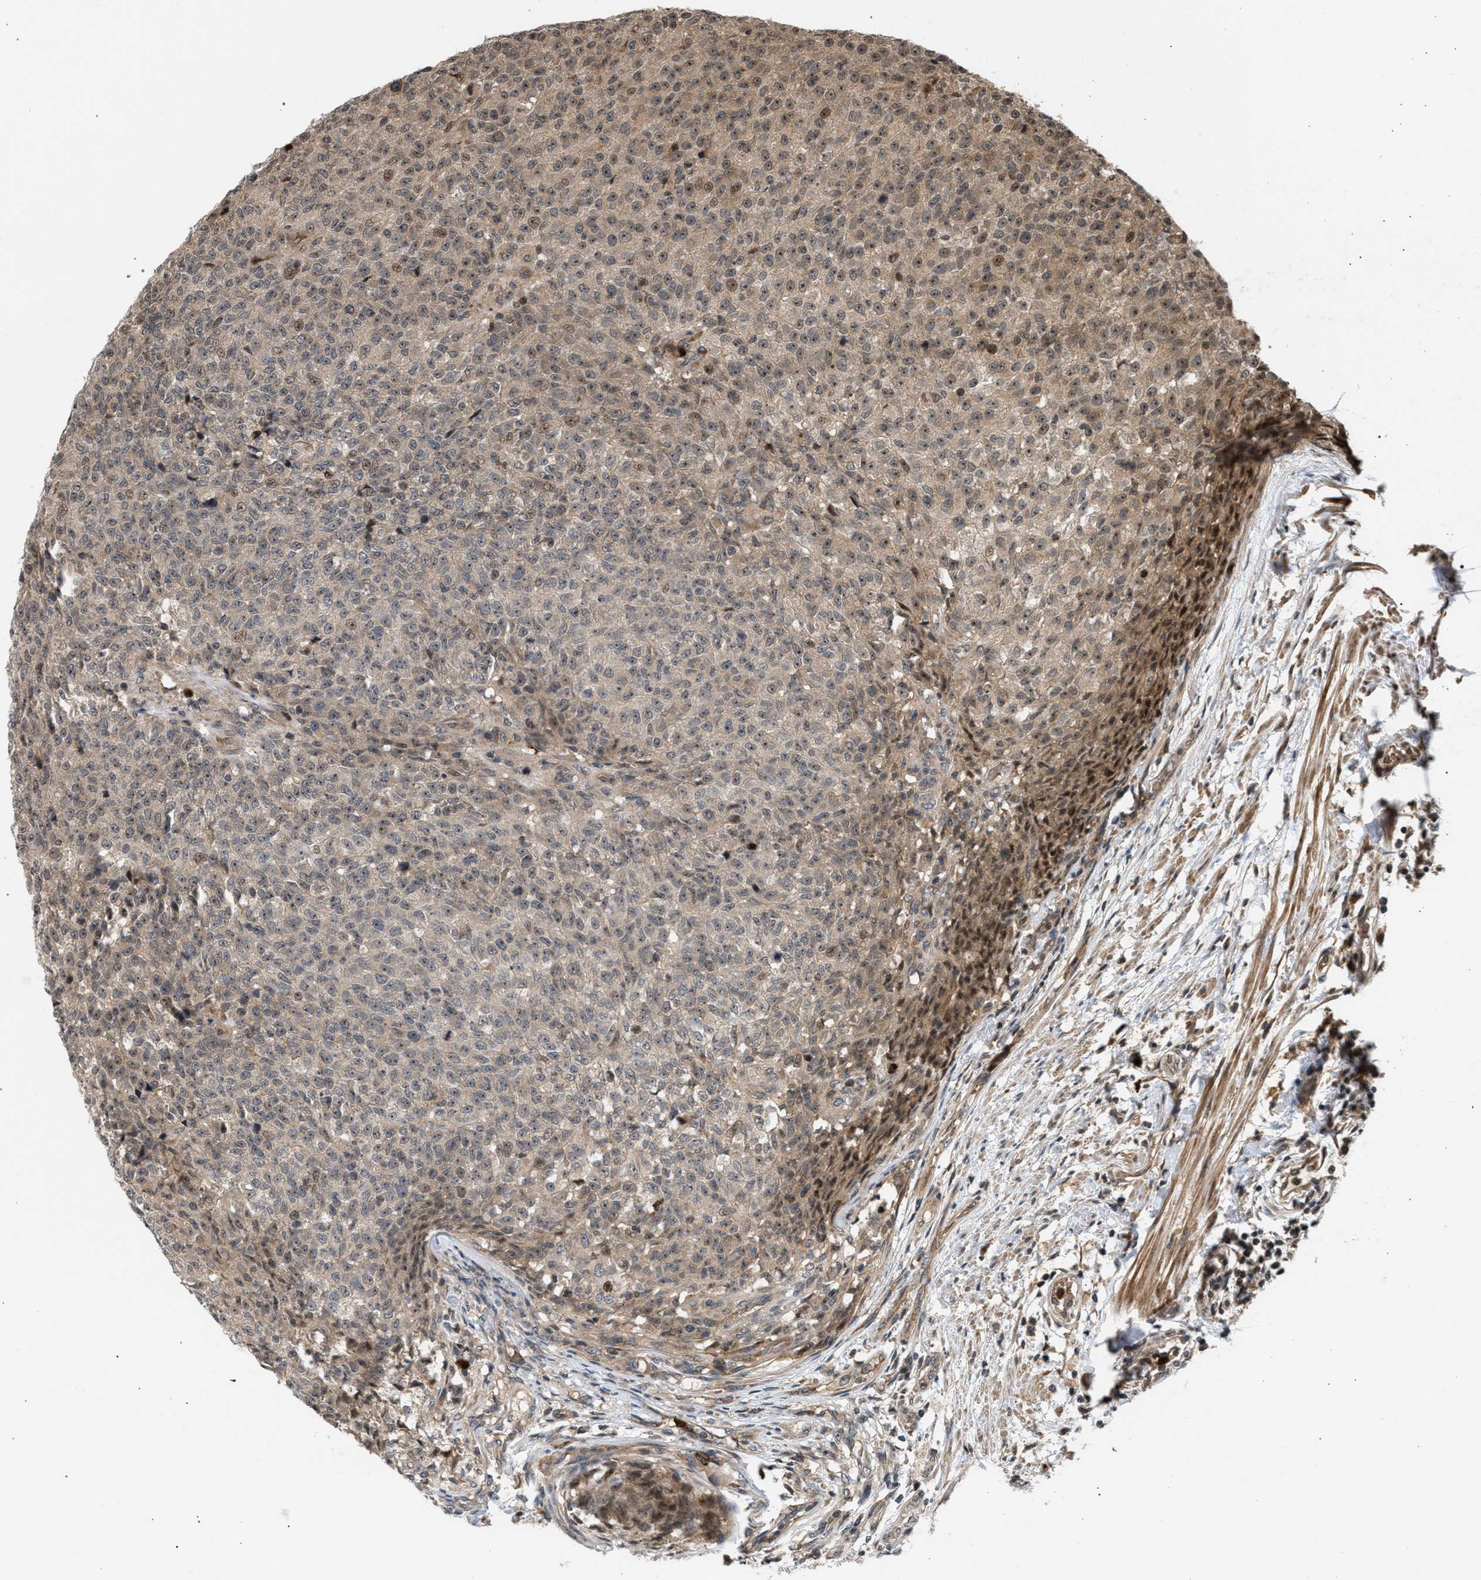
{"staining": {"intensity": "weak", "quantity": "<25%", "location": "cytoplasmic/membranous"}, "tissue": "testis cancer", "cell_type": "Tumor cells", "image_type": "cancer", "snomed": [{"axis": "morphology", "description": "Seminoma, NOS"}, {"axis": "topography", "description": "Testis"}], "caption": "An image of testis cancer stained for a protein exhibits no brown staining in tumor cells.", "gene": "IRAK4", "patient": {"sex": "male", "age": 59}}